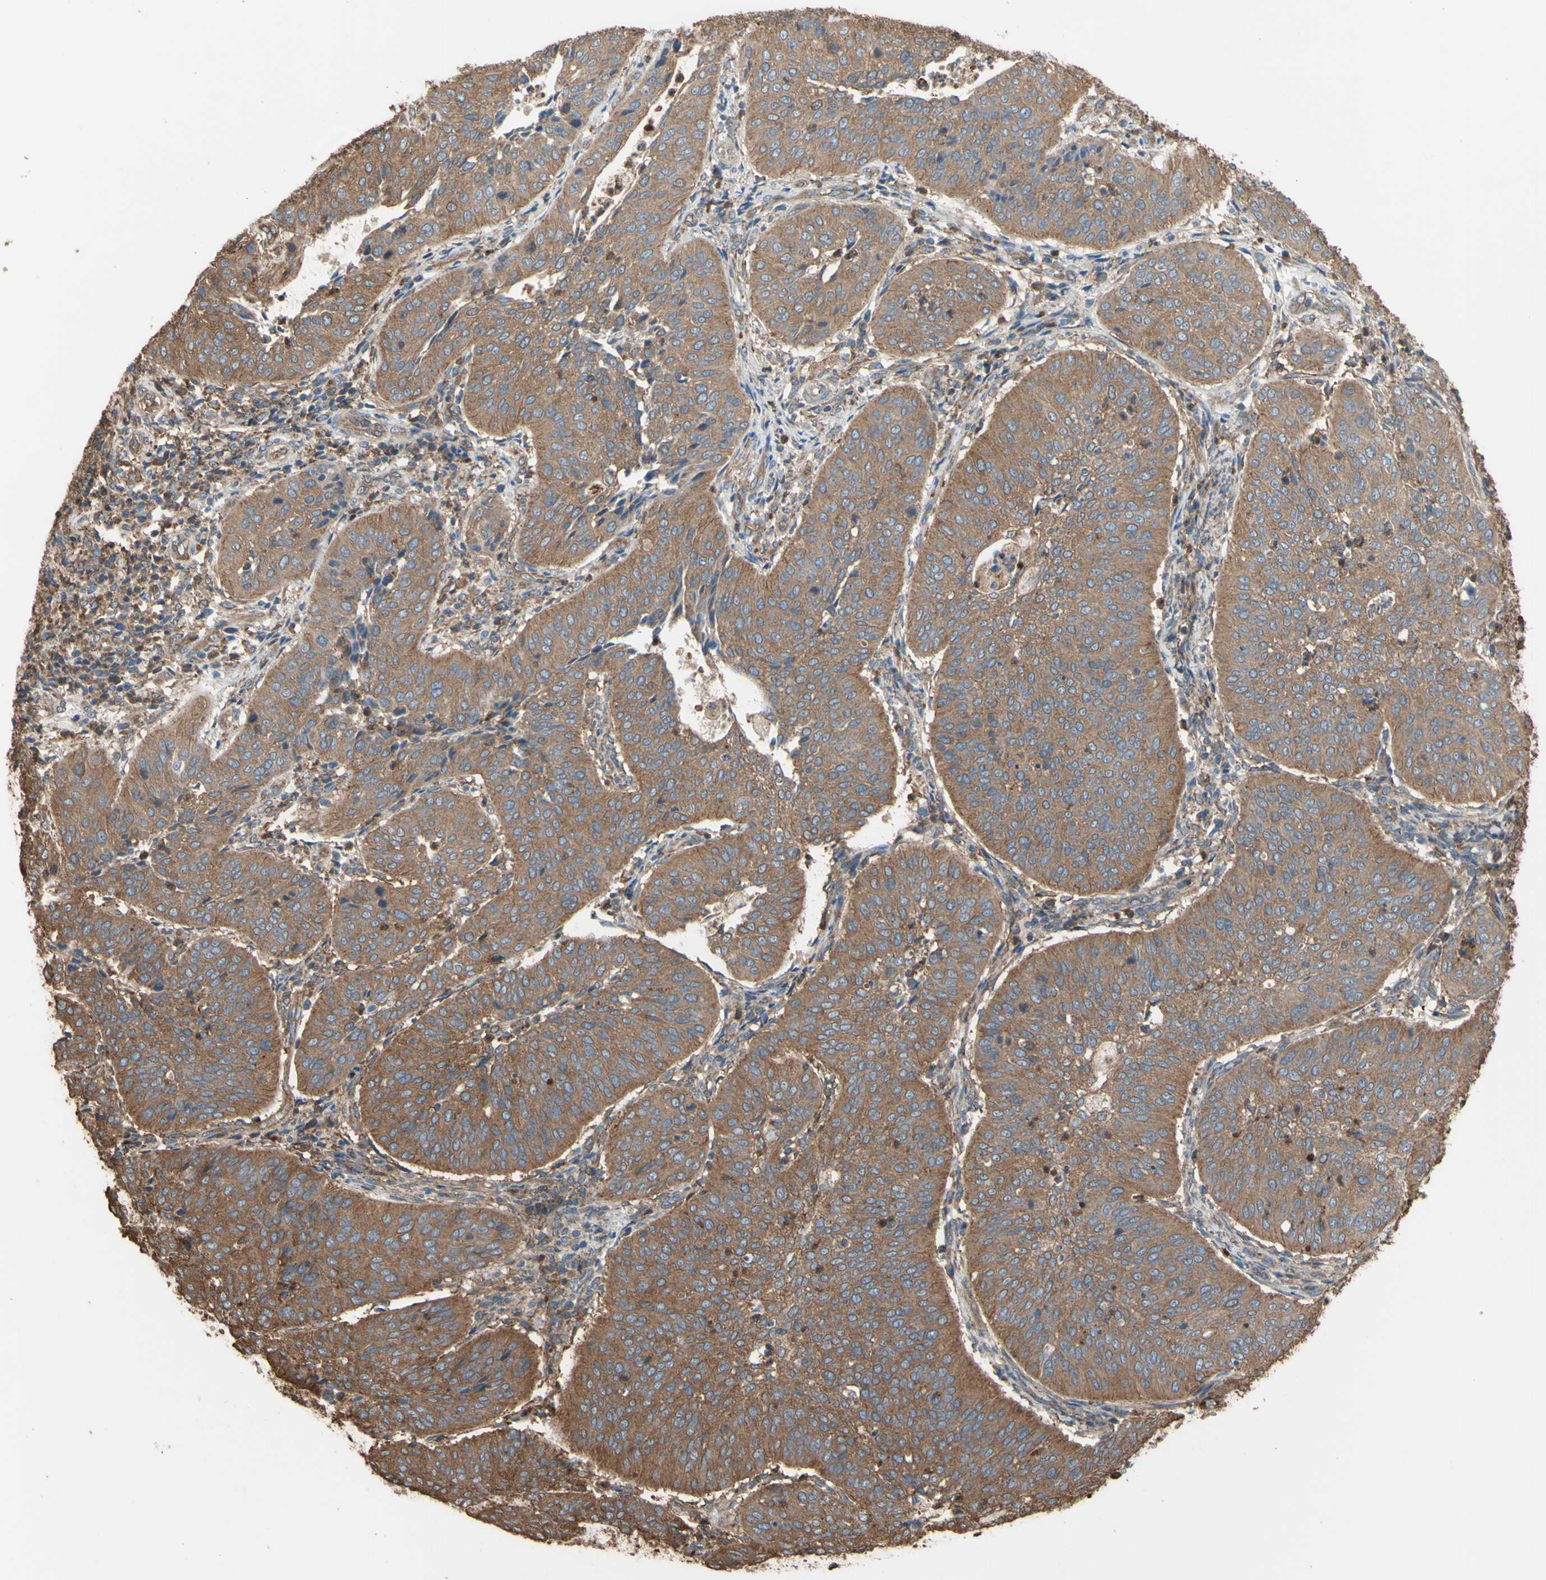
{"staining": {"intensity": "moderate", "quantity": ">75%", "location": "cytoplasmic/membranous"}, "tissue": "cervical cancer", "cell_type": "Tumor cells", "image_type": "cancer", "snomed": [{"axis": "morphology", "description": "Normal tissue, NOS"}, {"axis": "morphology", "description": "Squamous cell carcinoma, NOS"}, {"axis": "topography", "description": "Cervix"}], "caption": "High-magnification brightfield microscopy of squamous cell carcinoma (cervical) stained with DAB (brown) and counterstained with hematoxylin (blue). tumor cells exhibit moderate cytoplasmic/membranous staining is present in approximately>75% of cells. Nuclei are stained in blue.", "gene": "CTTN", "patient": {"sex": "female", "age": 39}}